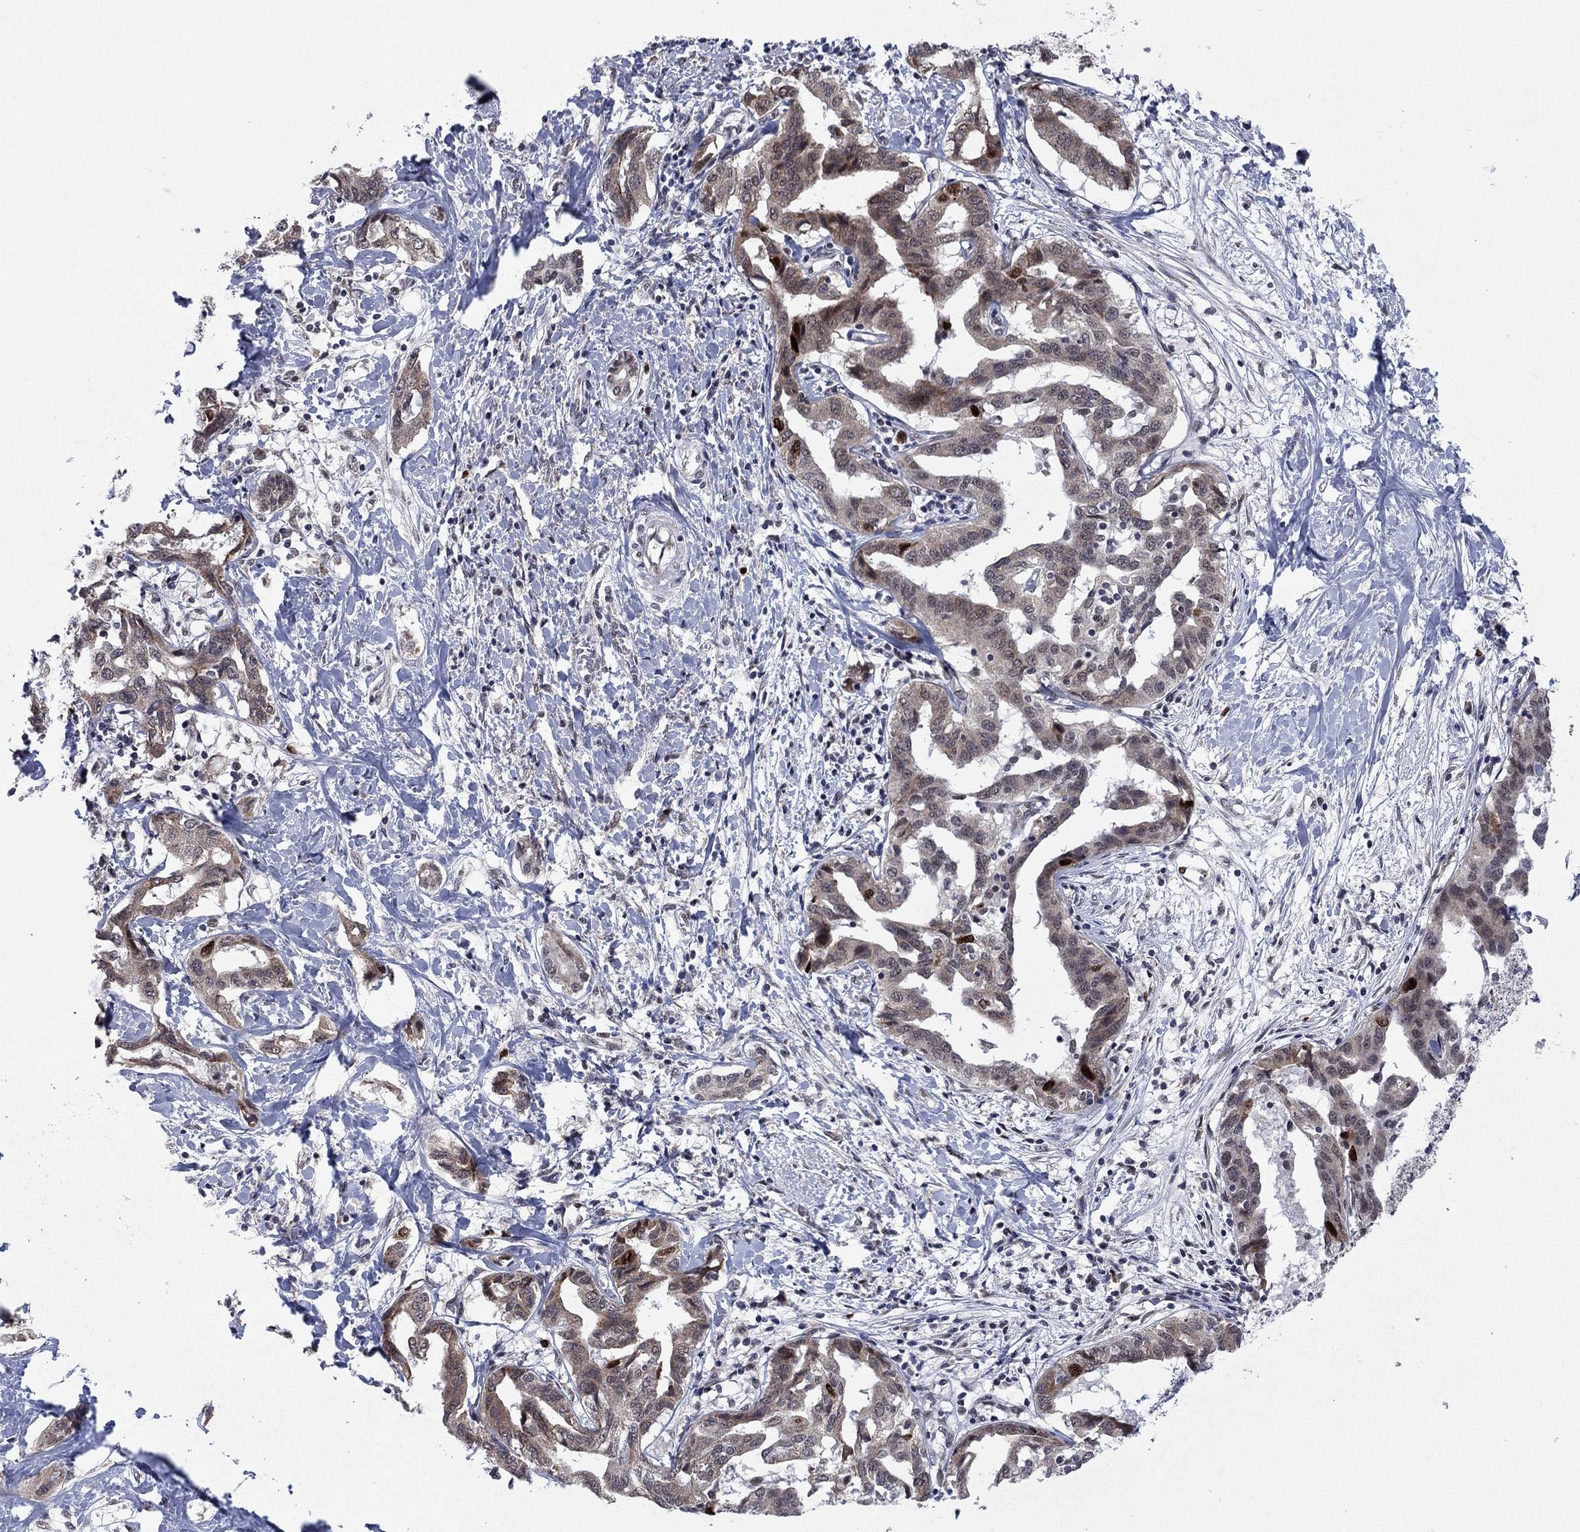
{"staining": {"intensity": "strong", "quantity": "<25%", "location": "nuclear"}, "tissue": "liver cancer", "cell_type": "Tumor cells", "image_type": "cancer", "snomed": [{"axis": "morphology", "description": "Cholangiocarcinoma"}, {"axis": "topography", "description": "Liver"}], "caption": "This is an image of IHC staining of liver cancer, which shows strong expression in the nuclear of tumor cells.", "gene": "CDCA5", "patient": {"sex": "male", "age": 59}}